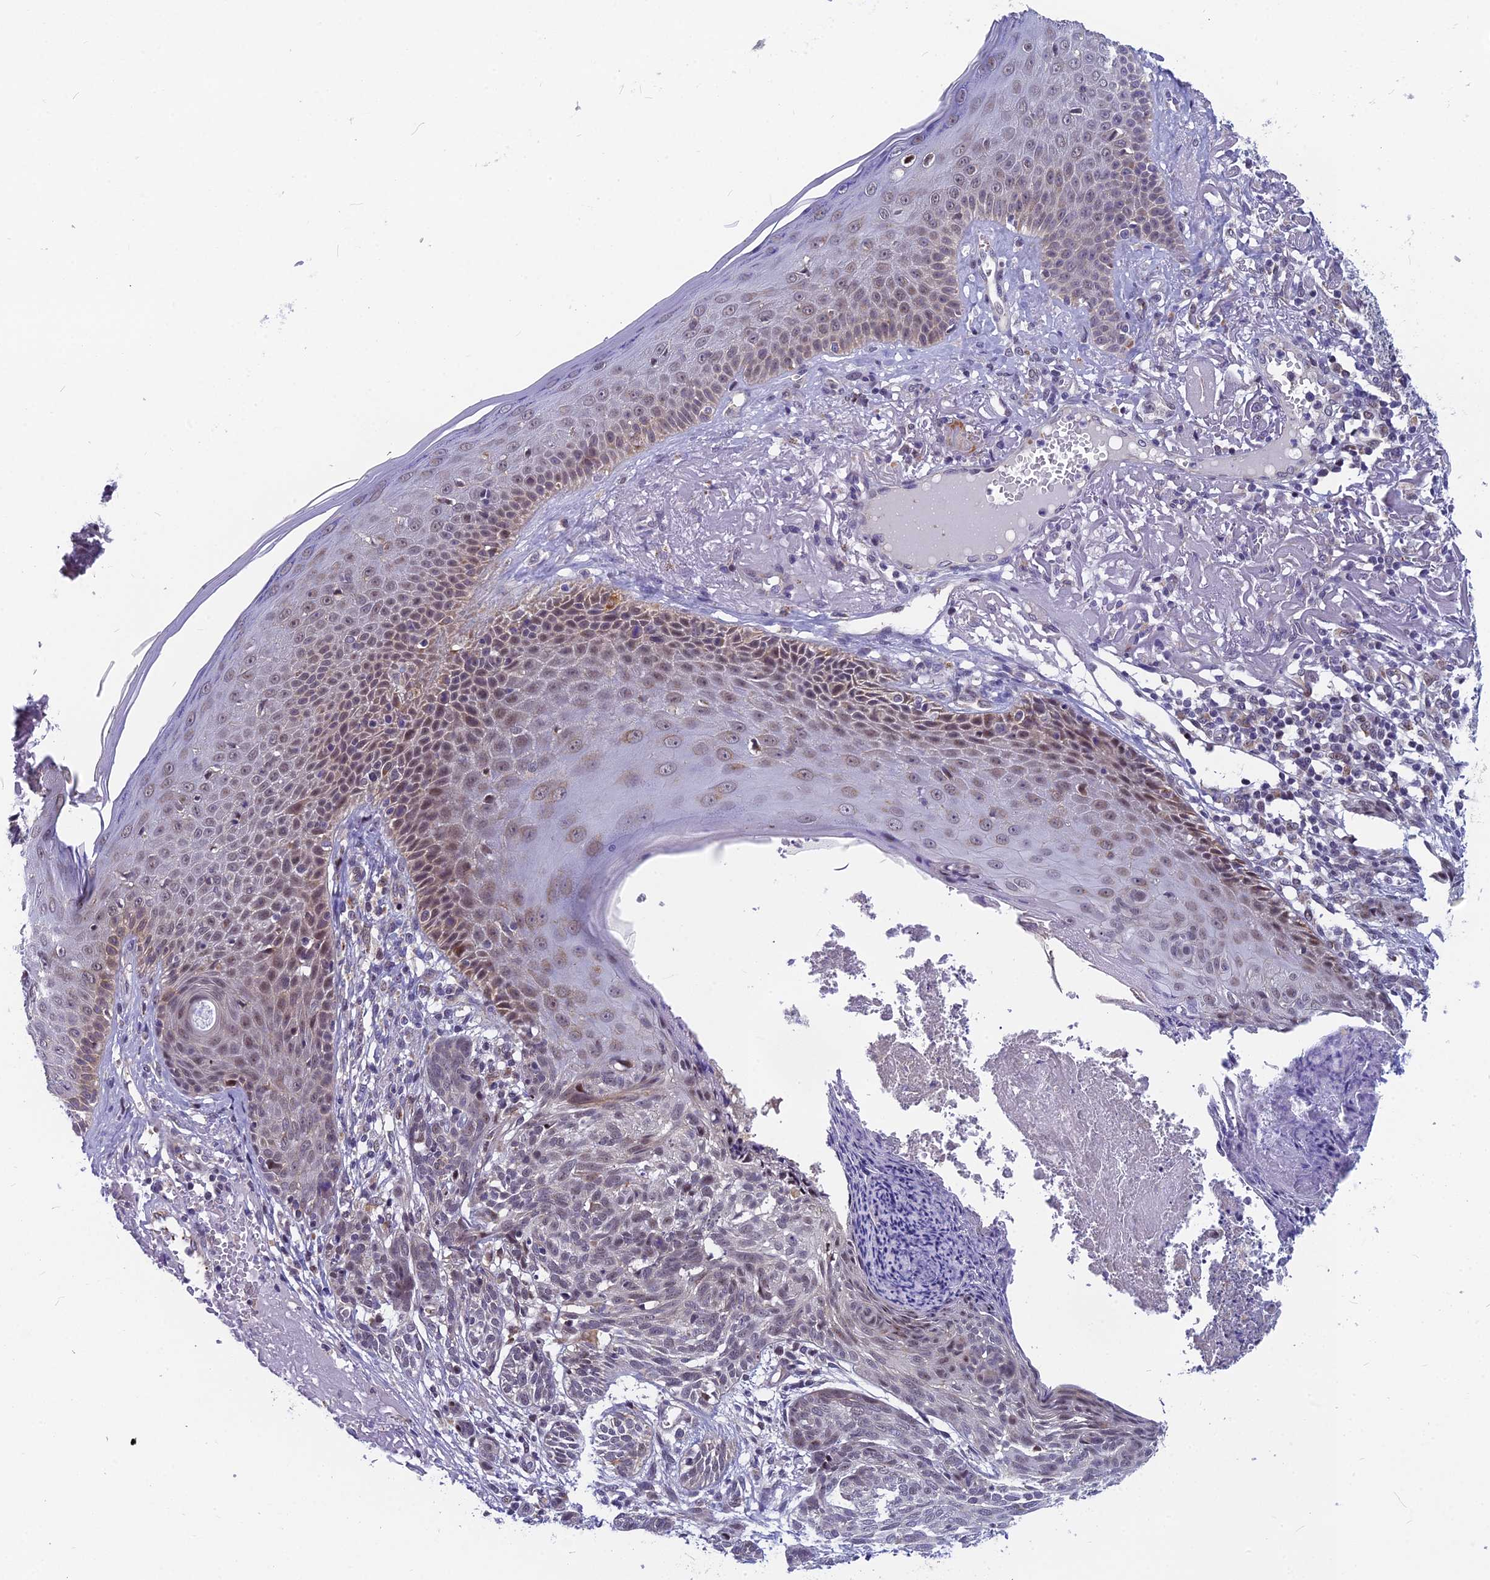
{"staining": {"intensity": "moderate", "quantity": "<25%", "location": "nuclear"}, "tissue": "skin cancer", "cell_type": "Tumor cells", "image_type": "cancer", "snomed": [{"axis": "morphology", "description": "Normal tissue, NOS"}, {"axis": "morphology", "description": "Basal cell carcinoma"}, {"axis": "topography", "description": "Skin"}], "caption": "Immunohistochemical staining of human skin basal cell carcinoma shows low levels of moderate nuclear positivity in about <25% of tumor cells.", "gene": "CMC1", "patient": {"sex": "male", "age": 66}}